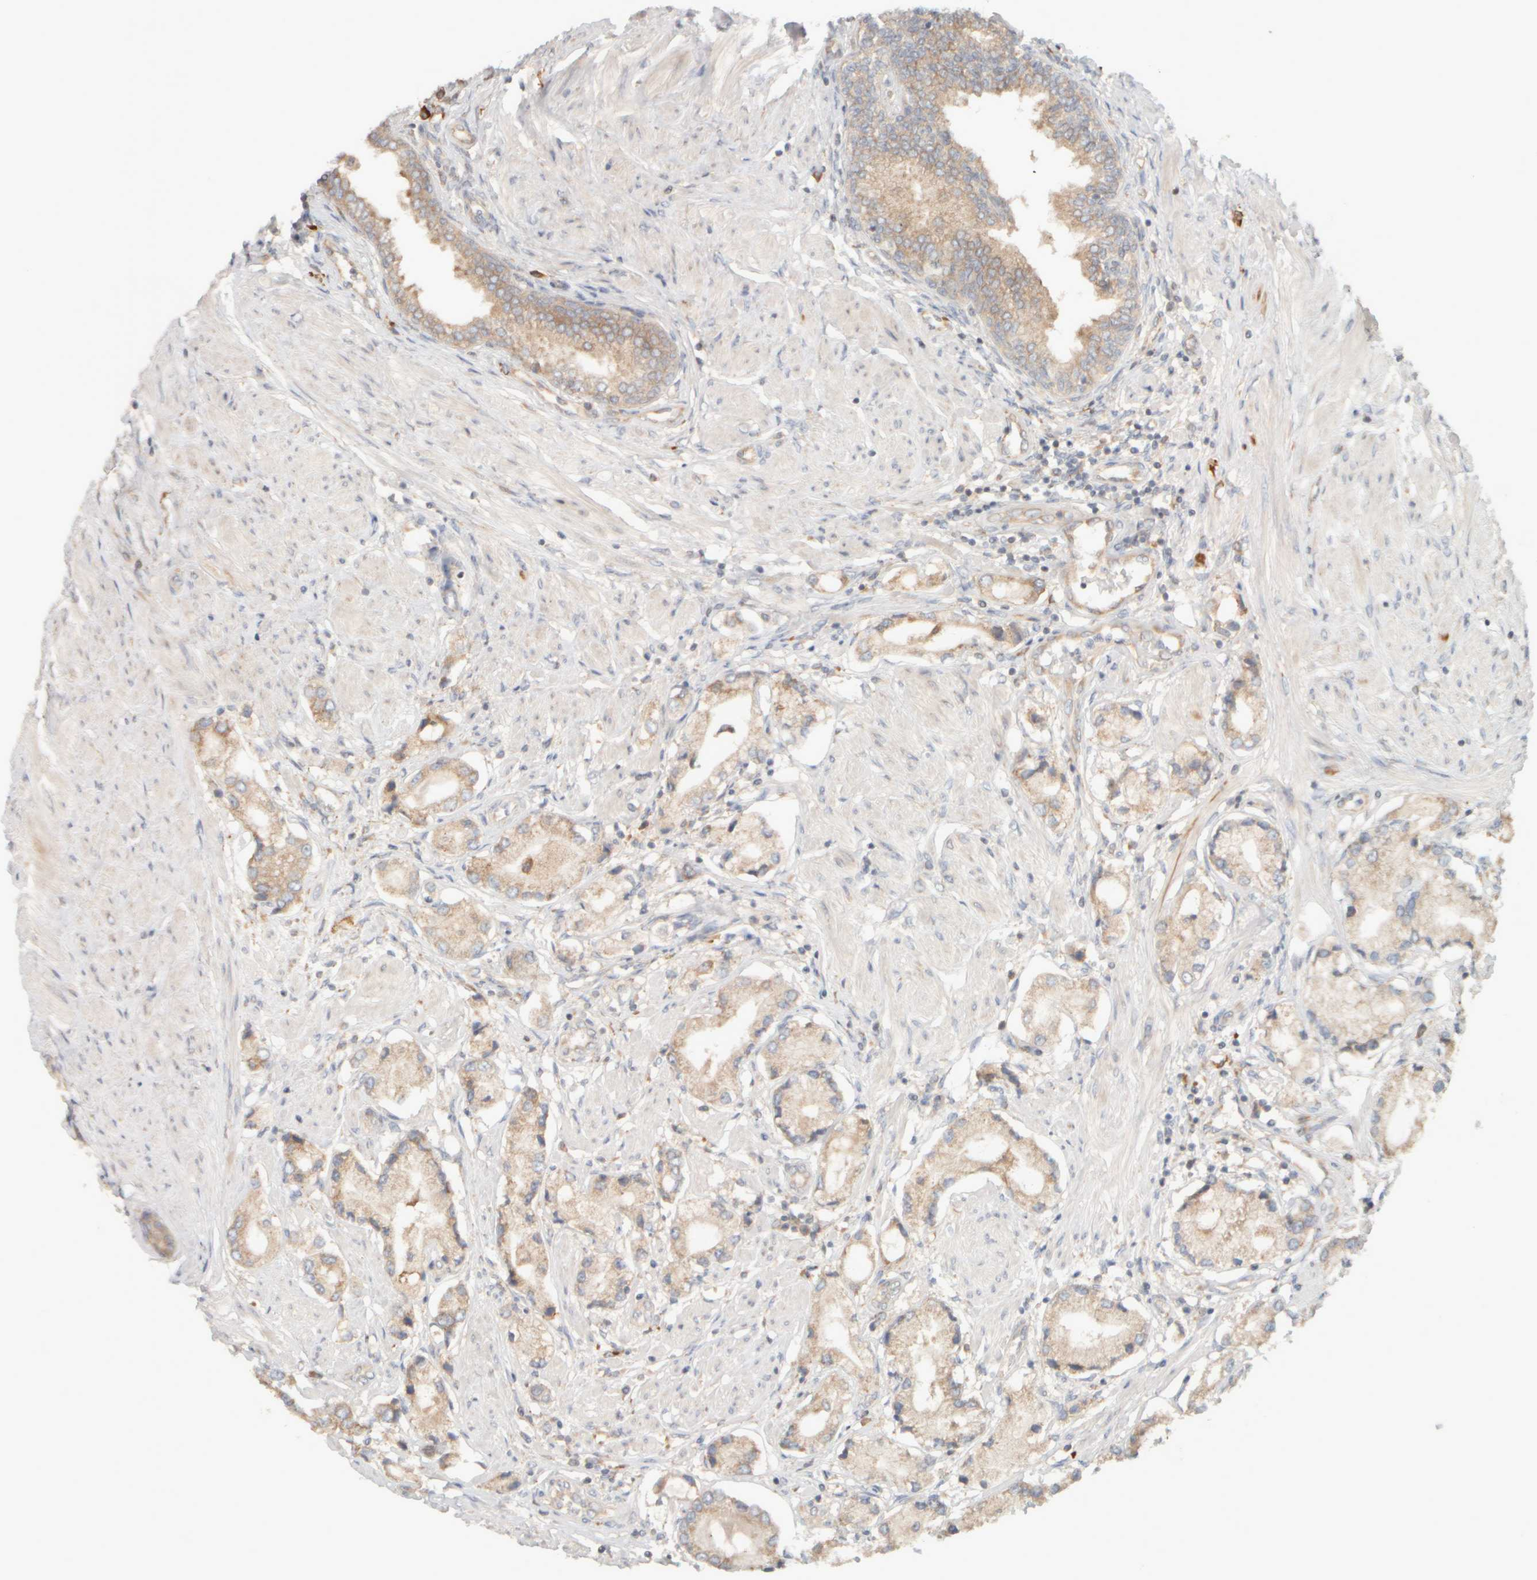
{"staining": {"intensity": "moderate", "quantity": "25%-75%", "location": "cytoplasmic/membranous"}, "tissue": "prostate cancer", "cell_type": "Tumor cells", "image_type": "cancer", "snomed": [{"axis": "morphology", "description": "Adenocarcinoma, Low grade"}, {"axis": "topography", "description": "Prostate"}], "caption": "Immunohistochemical staining of human prostate cancer (low-grade adenocarcinoma) shows medium levels of moderate cytoplasmic/membranous positivity in approximately 25%-75% of tumor cells.", "gene": "EIF2B3", "patient": {"sex": "male", "age": 71}}